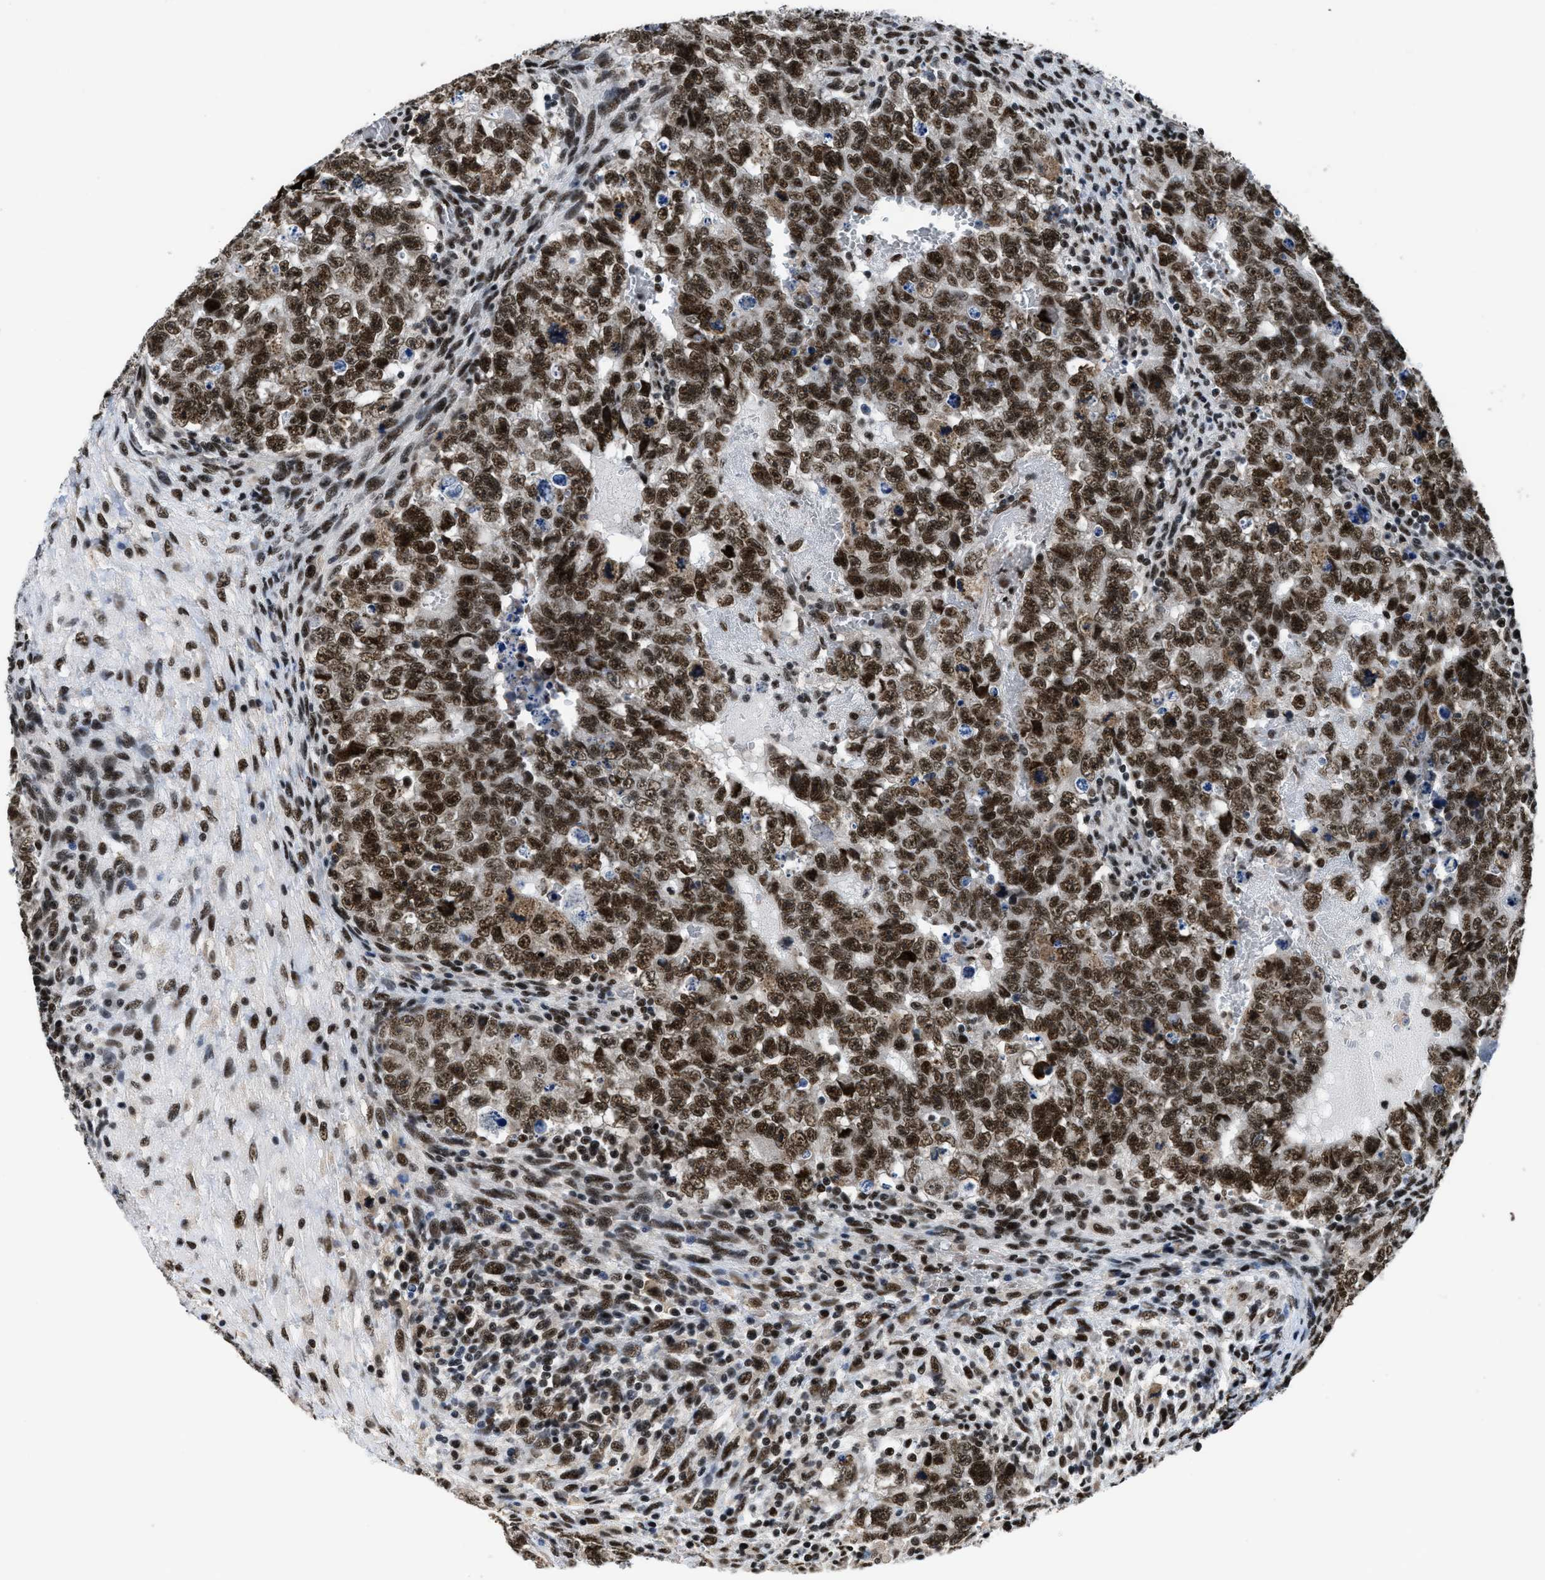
{"staining": {"intensity": "strong", "quantity": ">75%", "location": "nuclear"}, "tissue": "testis cancer", "cell_type": "Tumor cells", "image_type": "cancer", "snomed": [{"axis": "morphology", "description": "Seminoma, NOS"}, {"axis": "morphology", "description": "Carcinoma, Embryonal, NOS"}, {"axis": "topography", "description": "Testis"}], "caption": "Testis embryonal carcinoma stained with a protein marker demonstrates strong staining in tumor cells.", "gene": "HNRNPH2", "patient": {"sex": "male", "age": 38}}